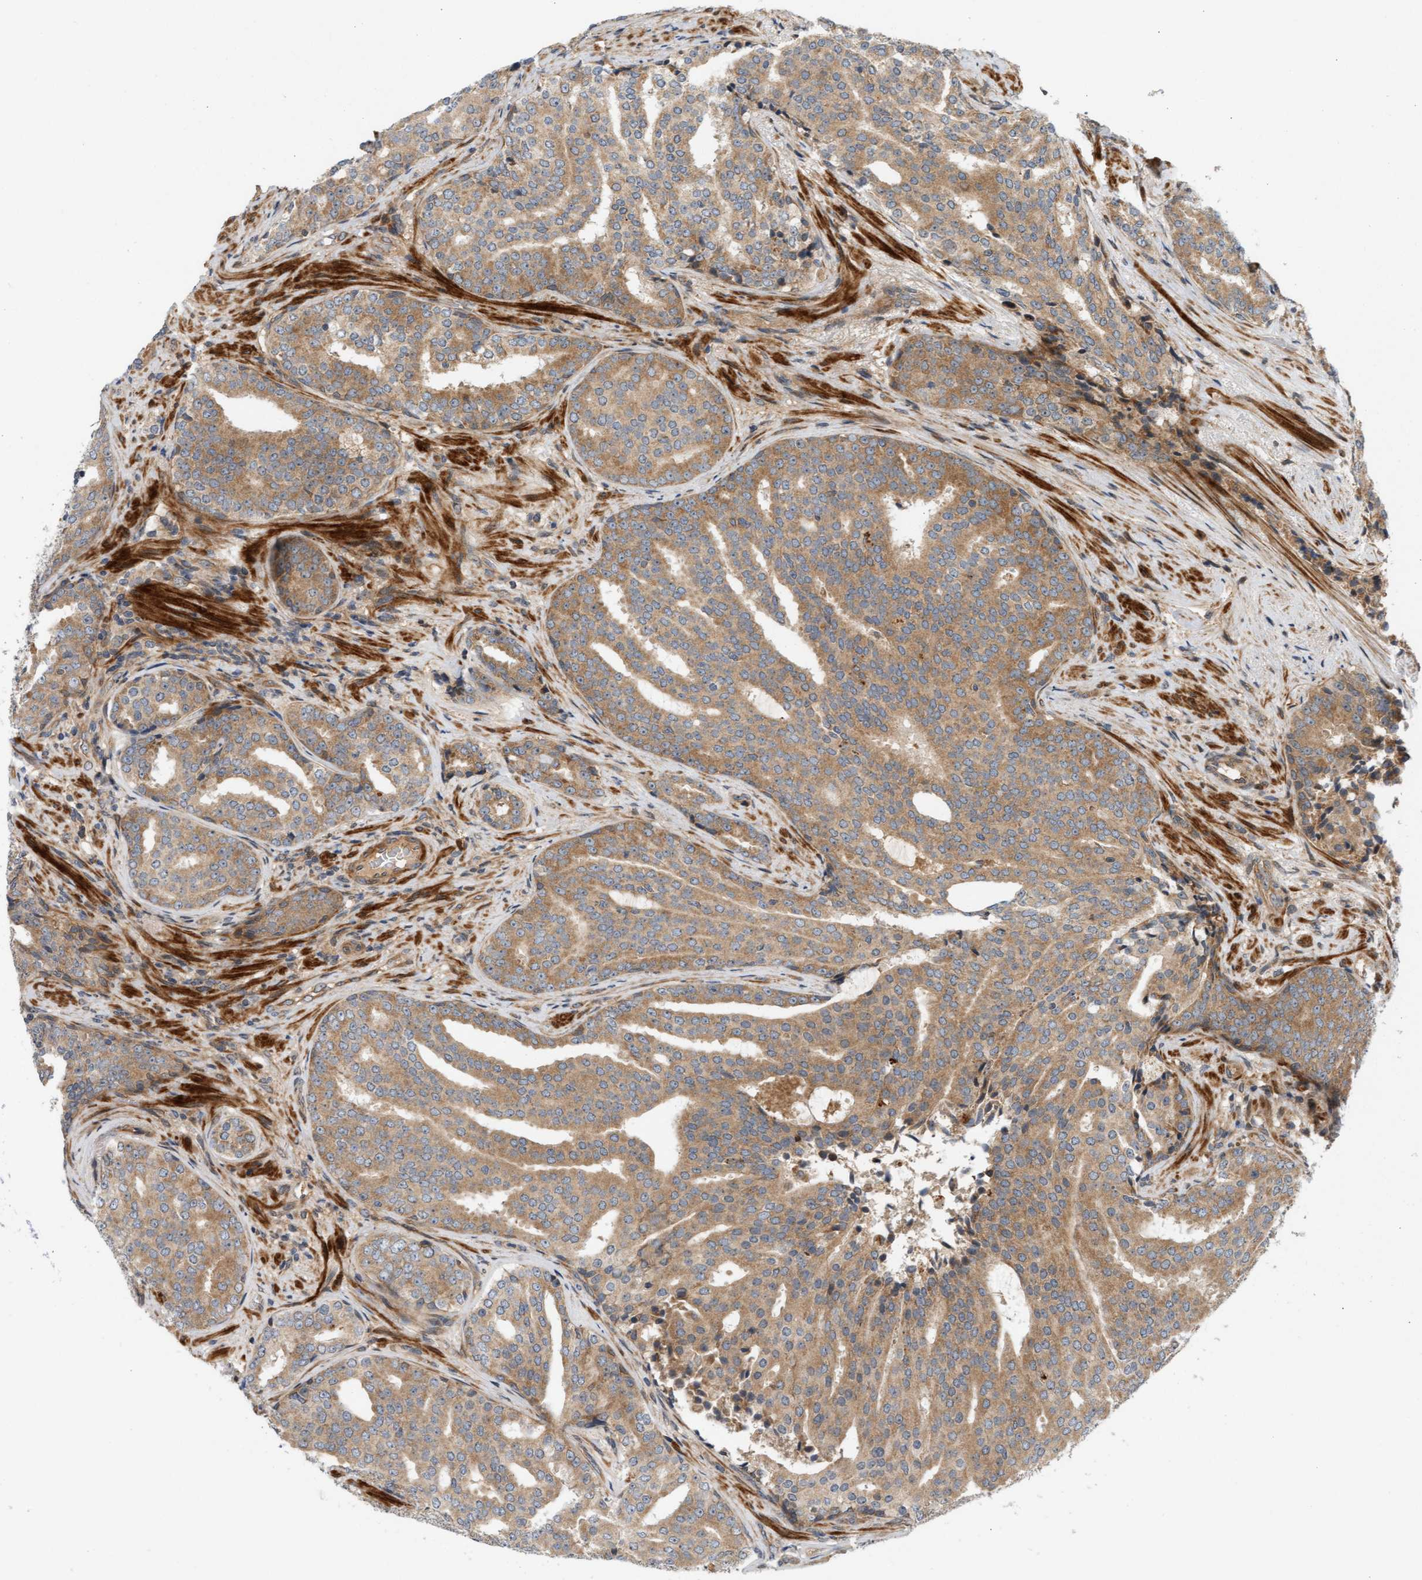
{"staining": {"intensity": "moderate", "quantity": ">75%", "location": "cytoplasmic/membranous"}, "tissue": "prostate cancer", "cell_type": "Tumor cells", "image_type": "cancer", "snomed": [{"axis": "morphology", "description": "Adenocarcinoma, High grade"}, {"axis": "topography", "description": "Prostate"}], "caption": "Immunohistochemistry (IHC) histopathology image of high-grade adenocarcinoma (prostate) stained for a protein (brown), which reveals medium levels of moderate cytoplasmic/membranous positivity in about >75% of tumor cells.", "gene": "BAHCC1", "patient": {"sex": "male", "age": 71}}